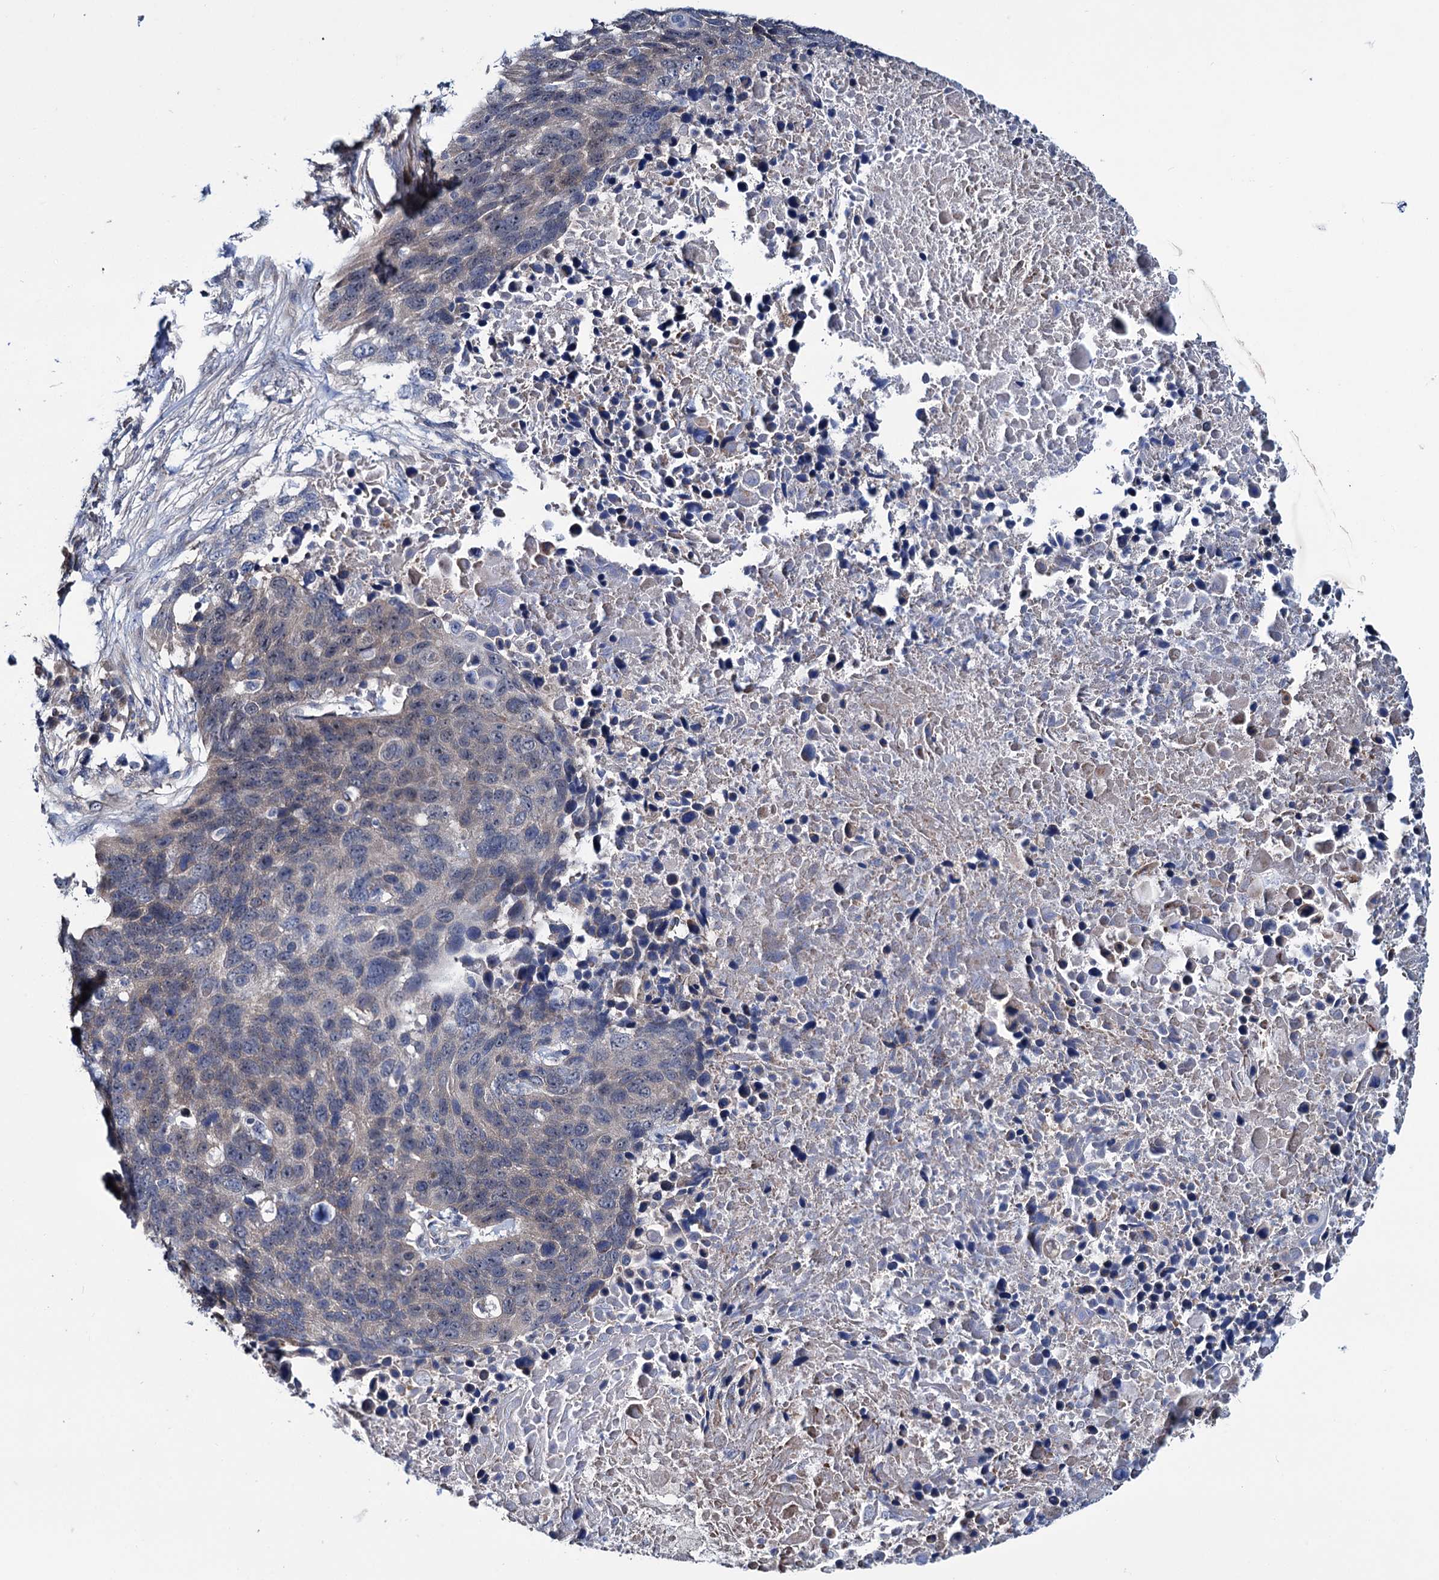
{"staining": {"intensity": "negative", "quantity": "none", "location": "none"}, "tissue": "lung cancer", "cell_type": "Tumor cells", "image_type": "cancer", "snomed": [{"axis": "morphology", "description": "Normal tissue, NOS"}, {"axis": "morphology", "description": "Squamous cell carcinoma, NOS"}, {"axis": "topography", "description": "Lymph node"}, {"axis": "topography", "description": "Lung"}], "caption": "Human squamous cell carcinoma (lung) stained for a protein using immunohistochemistry (IHC) demonstrates no expression in tumor cells.", "gene": "EYA4", "patient": {"sex": "male", "age": 66}}